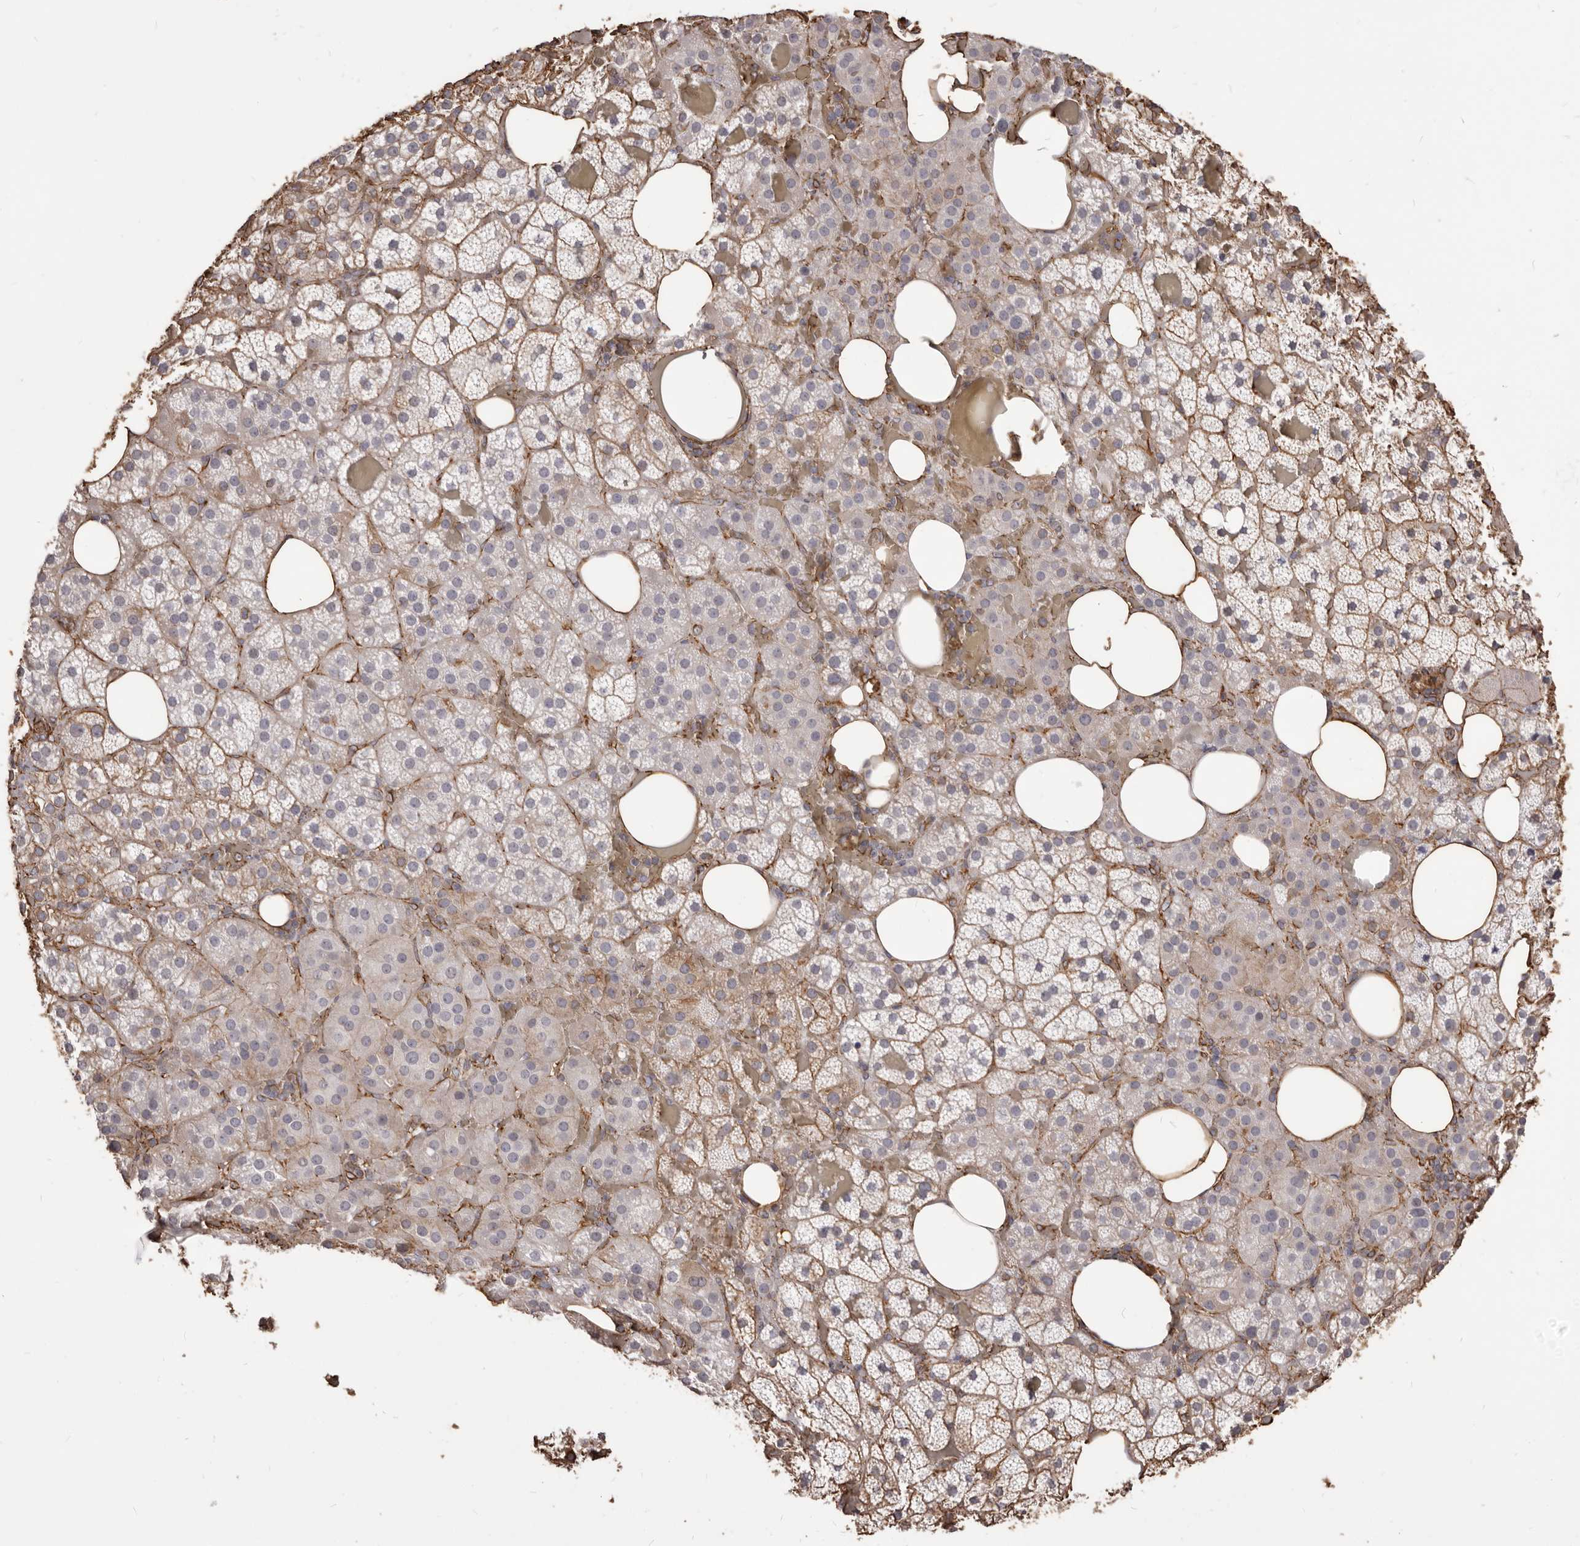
{"staining": {"intensity": "moderate", "quantity": "<25%", "location": "cytoplasmic/membranous"}, "tissue": "adrenal gland", "cell_type": "Glandular cells", "image_type": "normal", "snomed": [{"axis": "morphology", "description": "Normal tissue, NOS"}, {"axis": "topography", "description": "Adrenal gland"}], "caption": "Normal adrenal gland shows moderate cytoplasmic/membranous staining in approximately <25% of glandular cells.", "gene": "MTURN", "patient": {"sex": "female", "age": 59}}